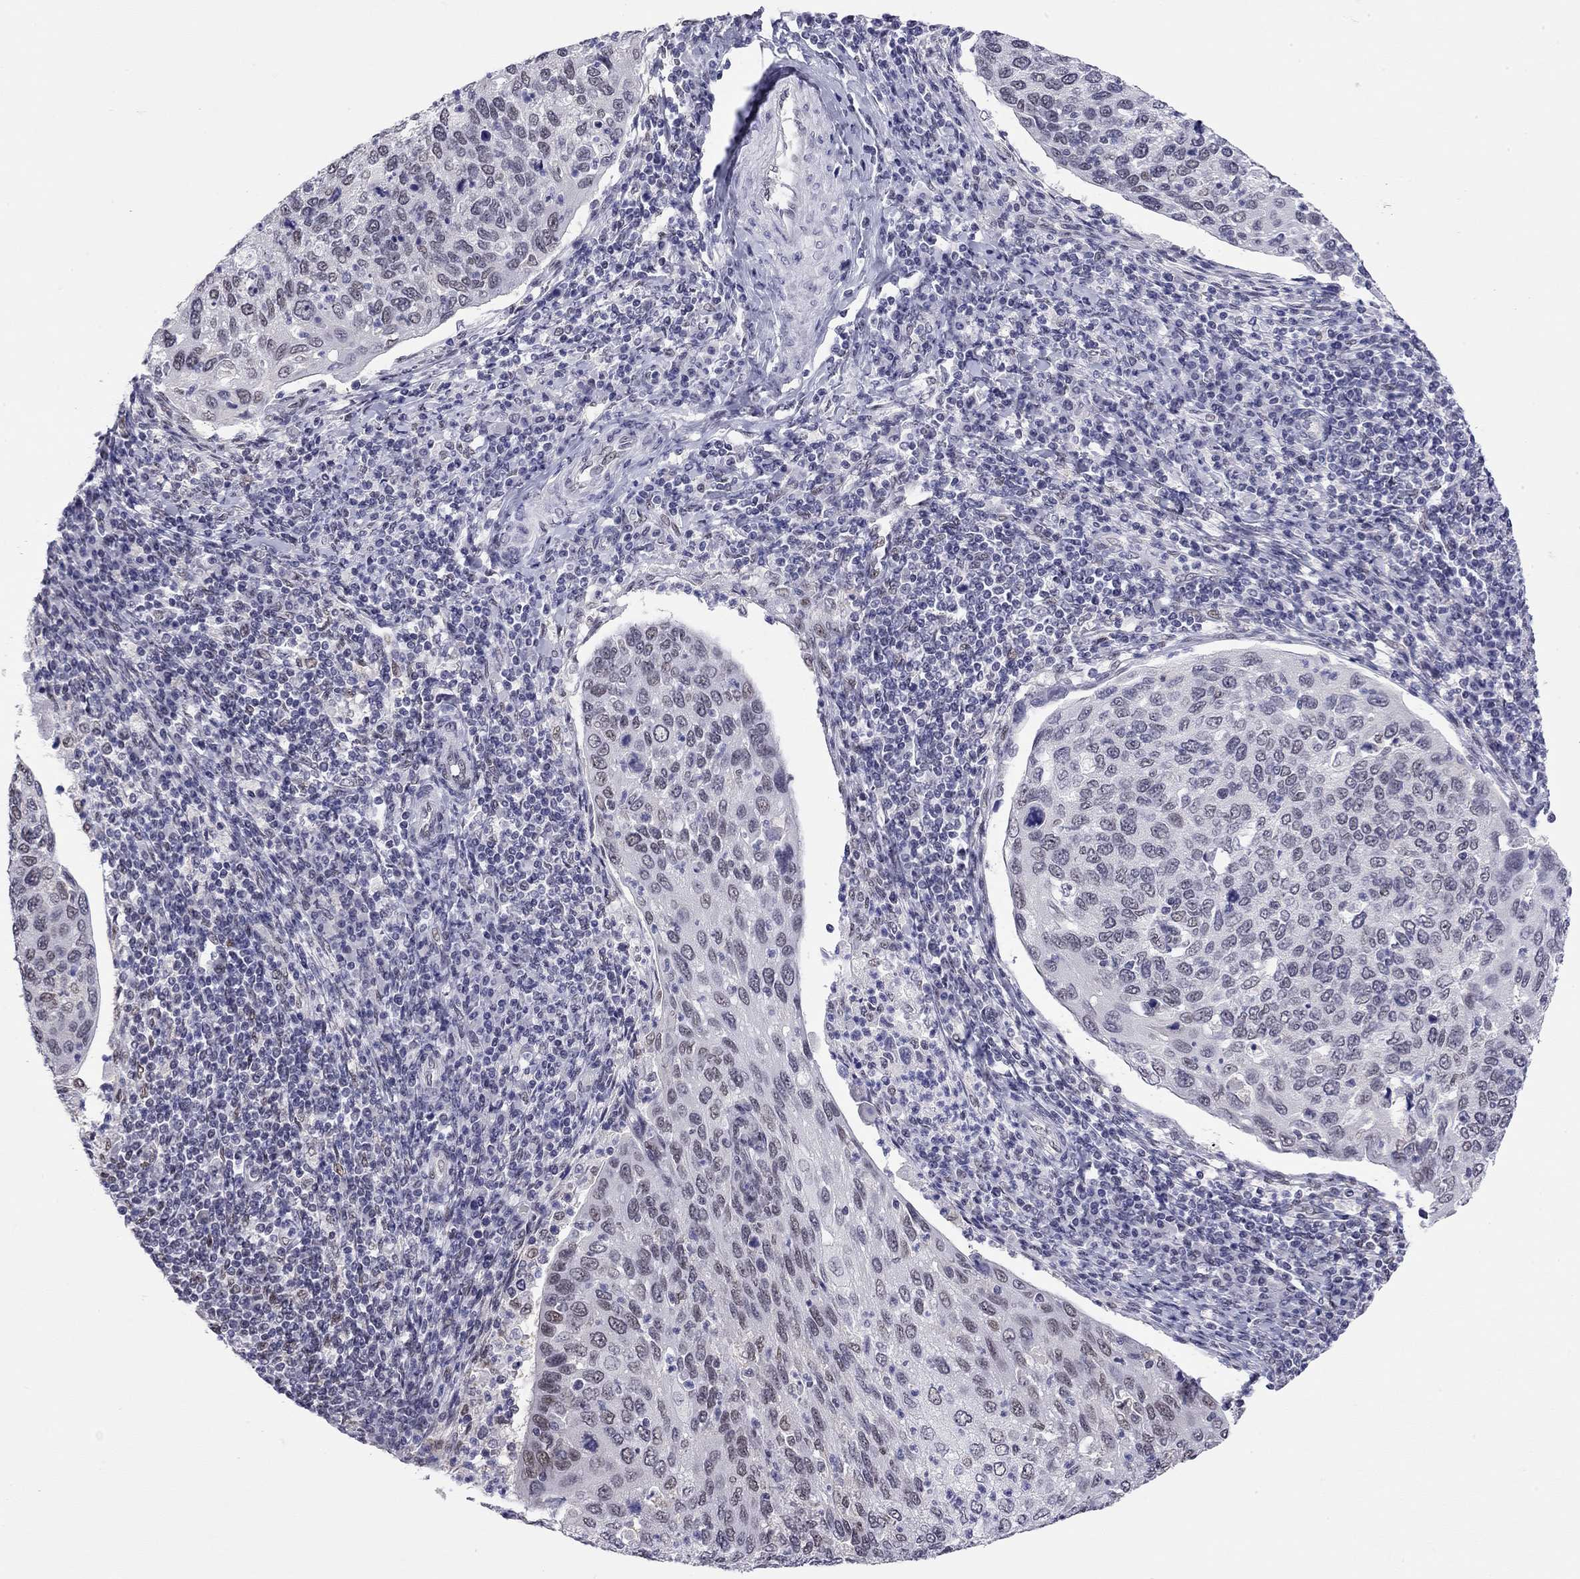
{"staining": {"intensity": "weak", "quantity": "<25%", "location": "nuclear"}, "tissue": "cervical cancer", "cell_type": "Tumor cells", "image_type": "cancer", "snomed": [{"axis": "morphology", "description": "Squamous cell carcinoma, NOS"}, {"axis": "topography", "description": "Cervix"}], "caption": "There is no significant staining in tumor cells of cervical squamous cell carcinoma.", "gene": "DOT1L", "patient": {"sex": "female", "age": 54}}